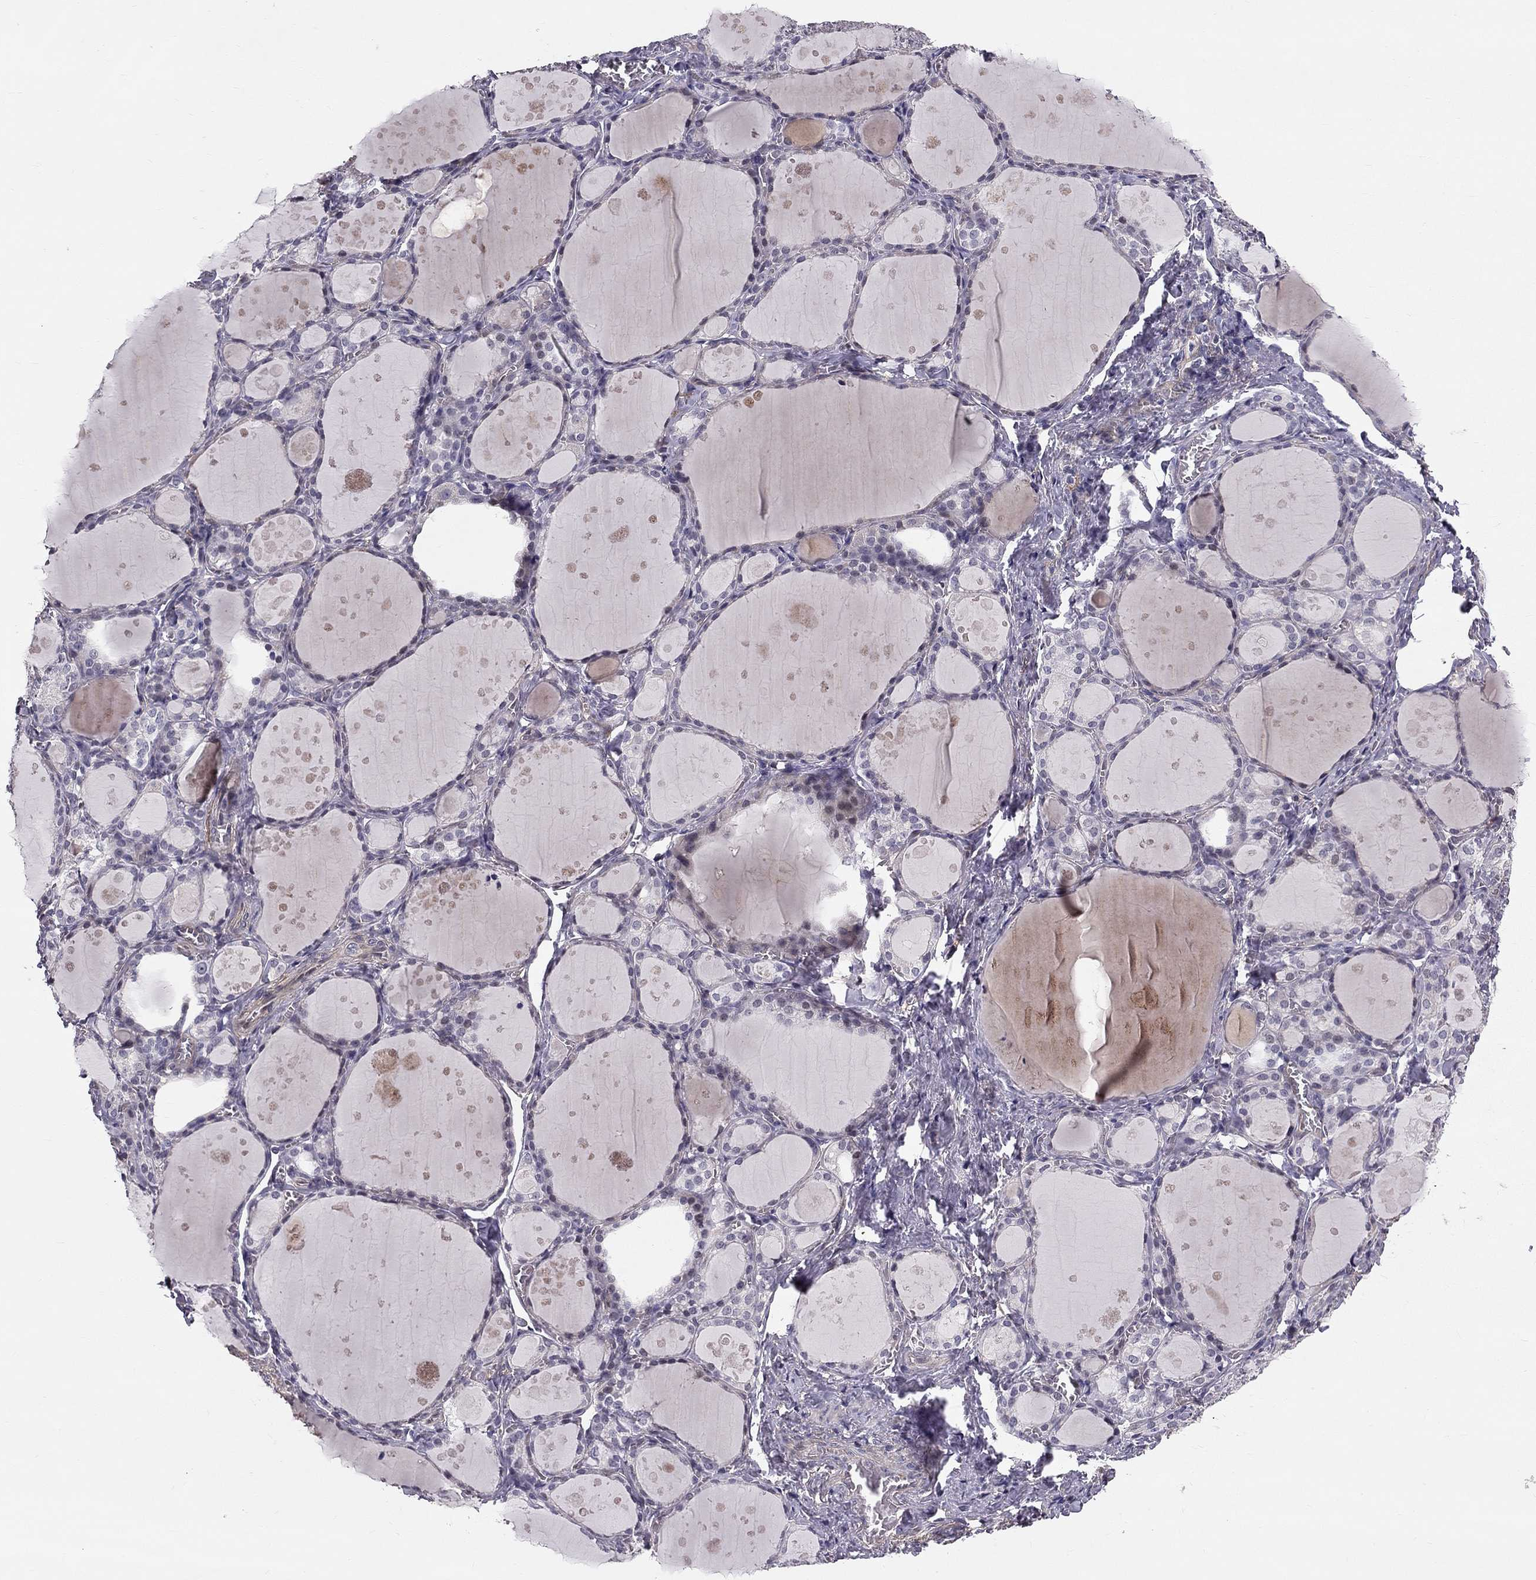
{"staining": {"intensity": "negative", "quantity": "none", "location": "none"}, "tissue": "thyroid gland", "cell_type": "Glandular cells", "image_type": "normal", "snomed": [{"axis": "morphology", "description": "Normal tissue, NOS"}, {"axis": "topography", "description": "Thyroid gland"}], "caption": "Immunohistochemical staining of unremarkable human thyroid gland reveals no significant staining in glandular cells.", "gene": "GJB4", "patient": {"sex": "male", "age": 68}}